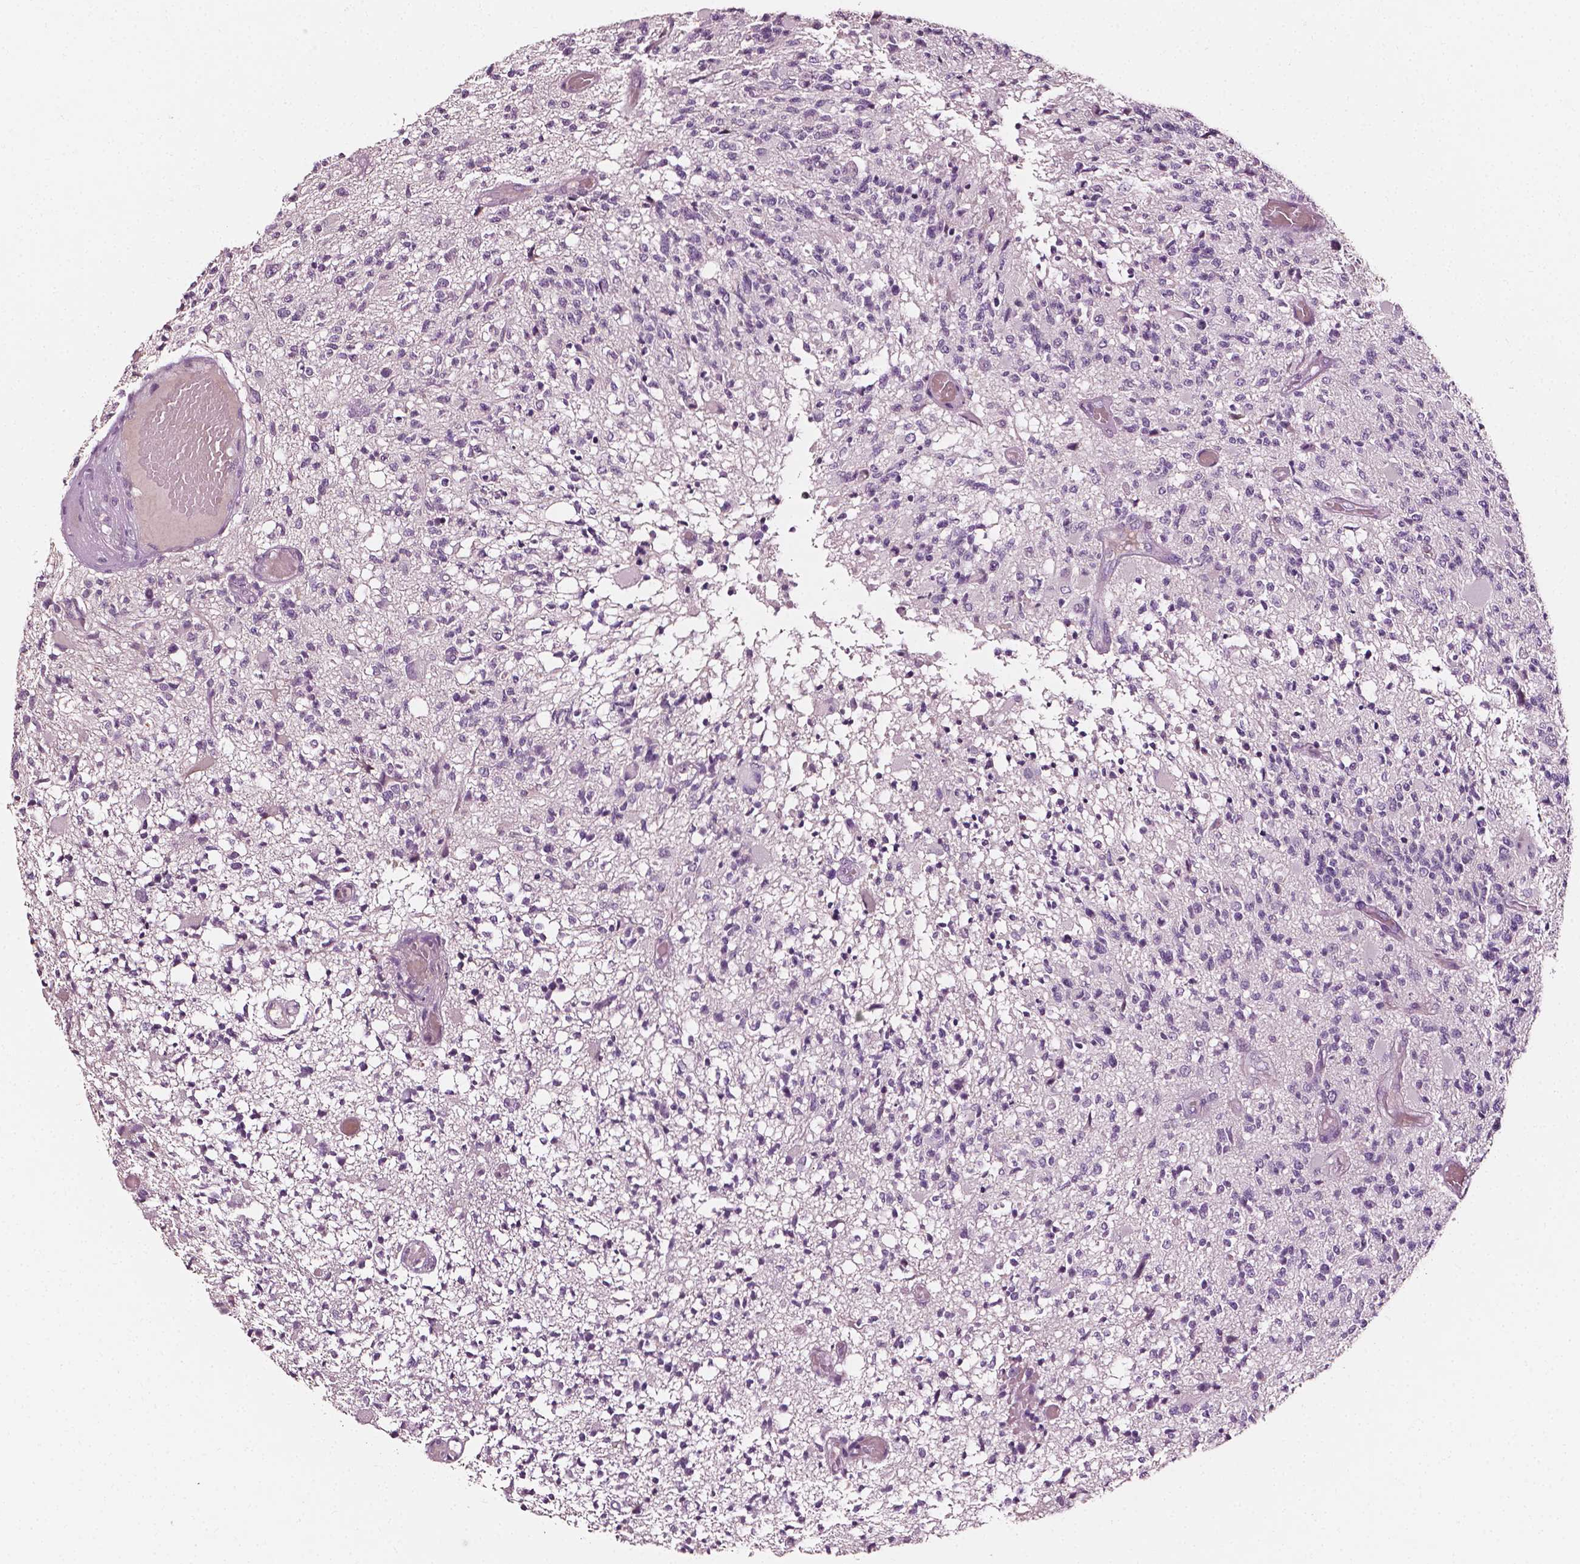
{"staining": {"intensity": "negative", "quantity": "none", "location": "none"}, "tissue": "glioma", "cell_type": "Tumor cells", "image_type": "cancer", "snomed": [{"axis": "morphology", "description": "Glioma, malignant, High grade"}, {"axis": "topography", "description": "Brain"}], "caption": "Micrograph shows no significant protein staining in tumor cells of malignant high-grade glioma.", "gene": "PLA2R1", "patient": {"sex": "female", "age": 63}}